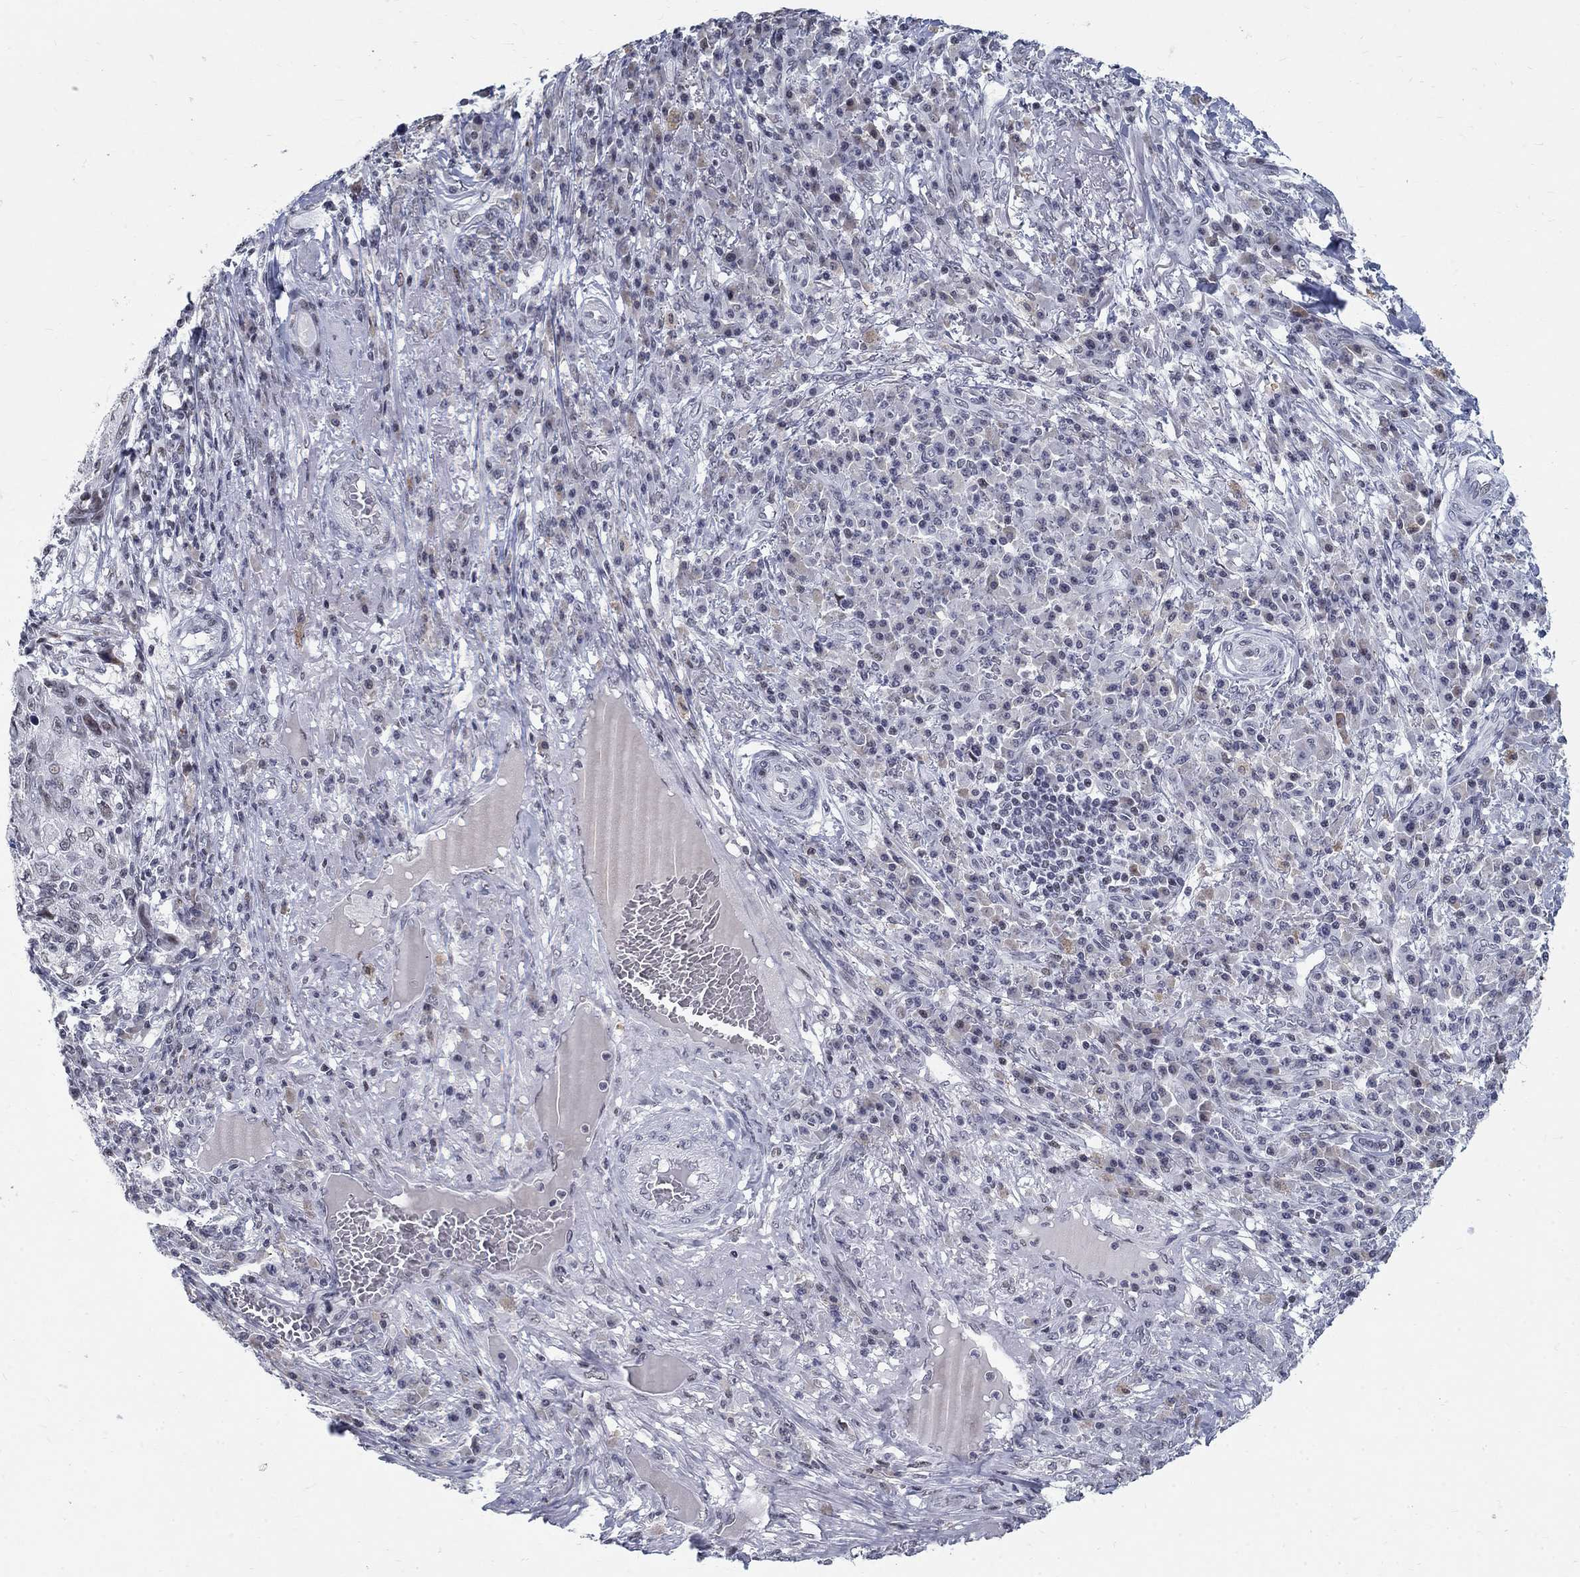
{"staining": {"intensity": "weak", "quantity": "<25%", "location": "nuclear"}, "tissue": "skin cancer", "cell_type": "Tumor cells", "image_type": "cancer", "snomed": [{"axis": "morphology", "description": "Squamous cell carcinoma, NOS"}, {"axis": "topography", "description": "Skin"}], "caption": "This is an immunohistochemistry micrograph of human squamous cell carcinoma (skin). There is no expression in tumor cells.", "gene": "BHLHE22", "patient": {"sex": "male", "age": 92}}